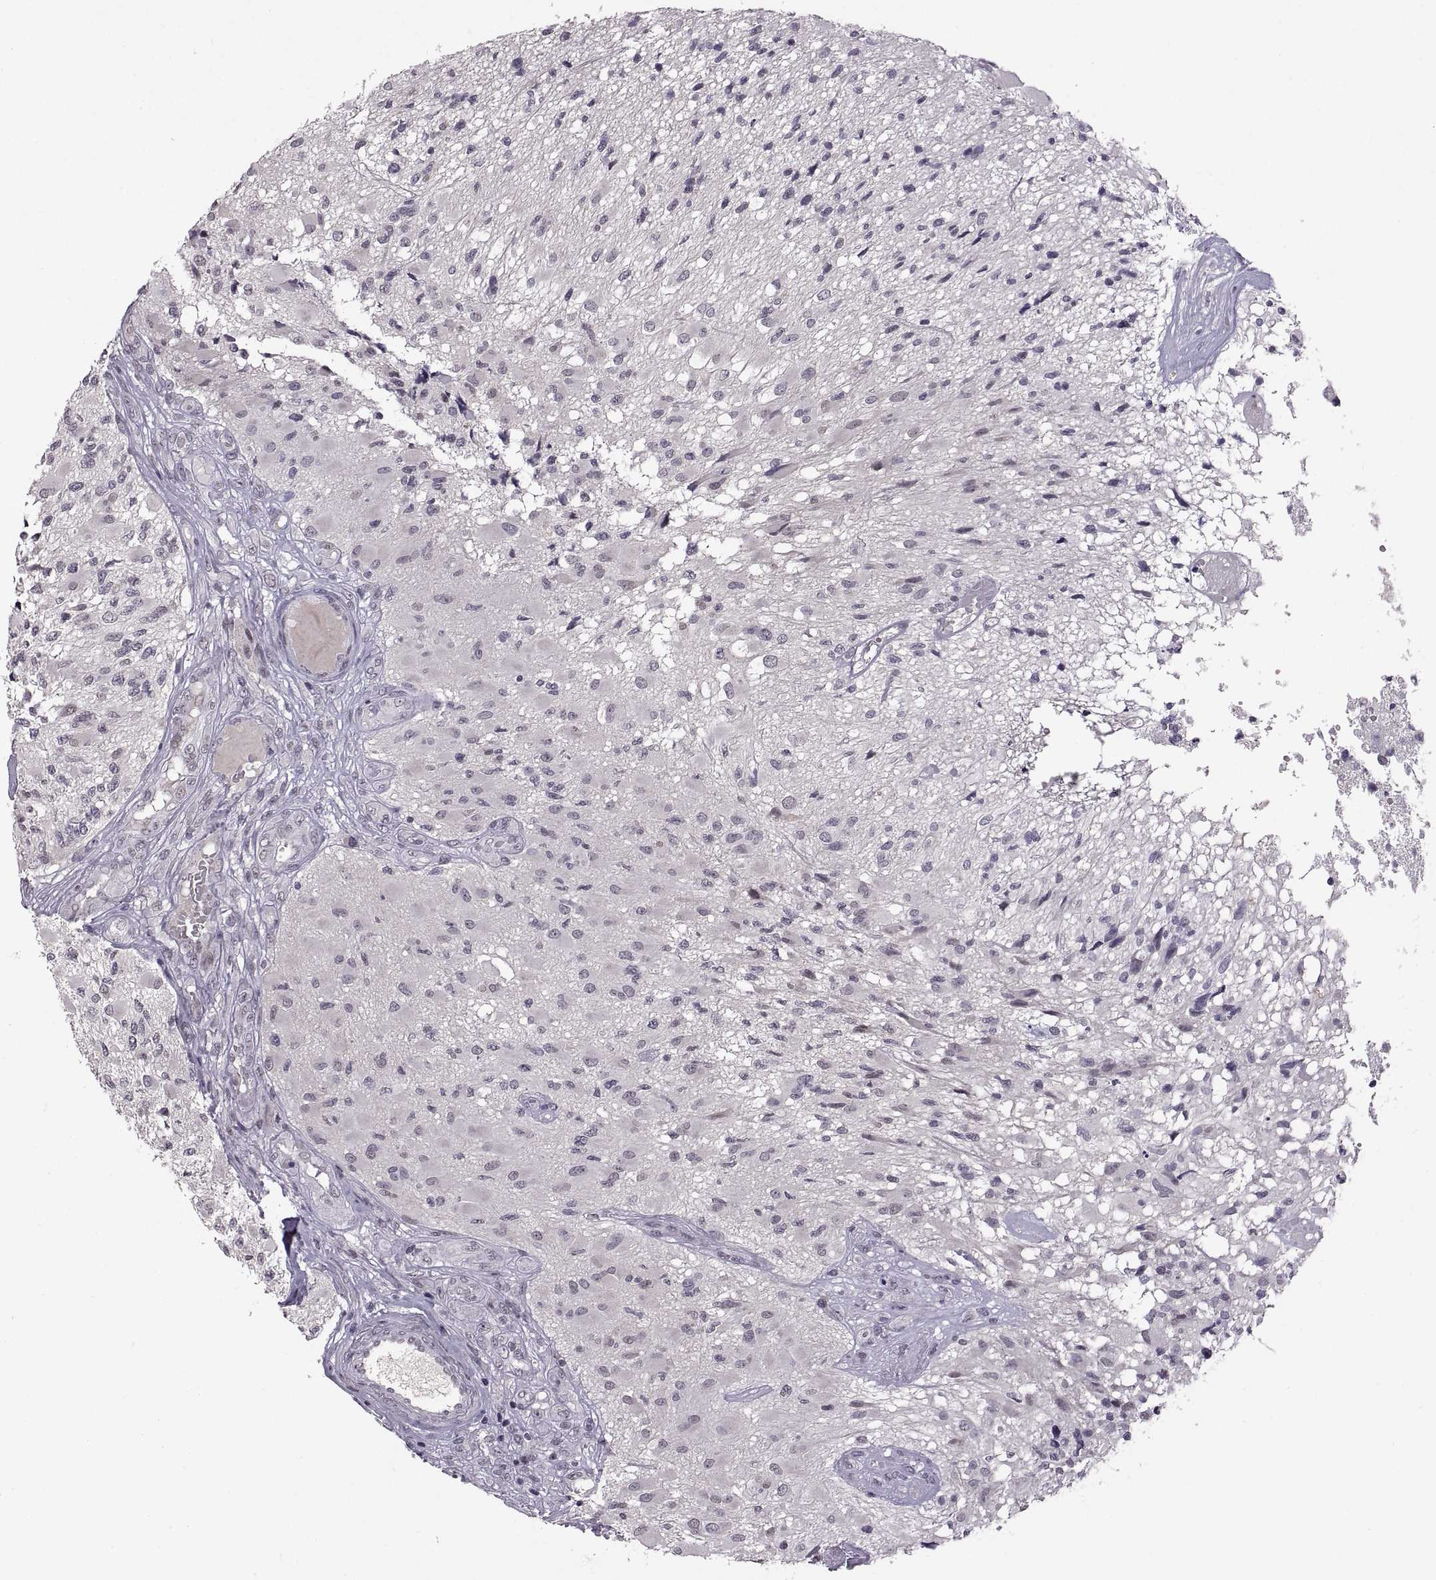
{"staining": {"intensity": "negative", "quantity": "none", "location": "none"}, "tissue": "glioma", "cell_type": "Tumor cells", "image_type": "cancer", "snomed": [{"axis": "morphology", "description": "Glioma, malignant, High grade"}, {"axis": "topography", "description": "Brain"}], "caption": "Malignant glioma (high-grade) stained for a protein using immunohistochemistry demonstrates no expression tumor cells.", "gene": "NEK2", "patient": {"sex": "female", "age": 63}}